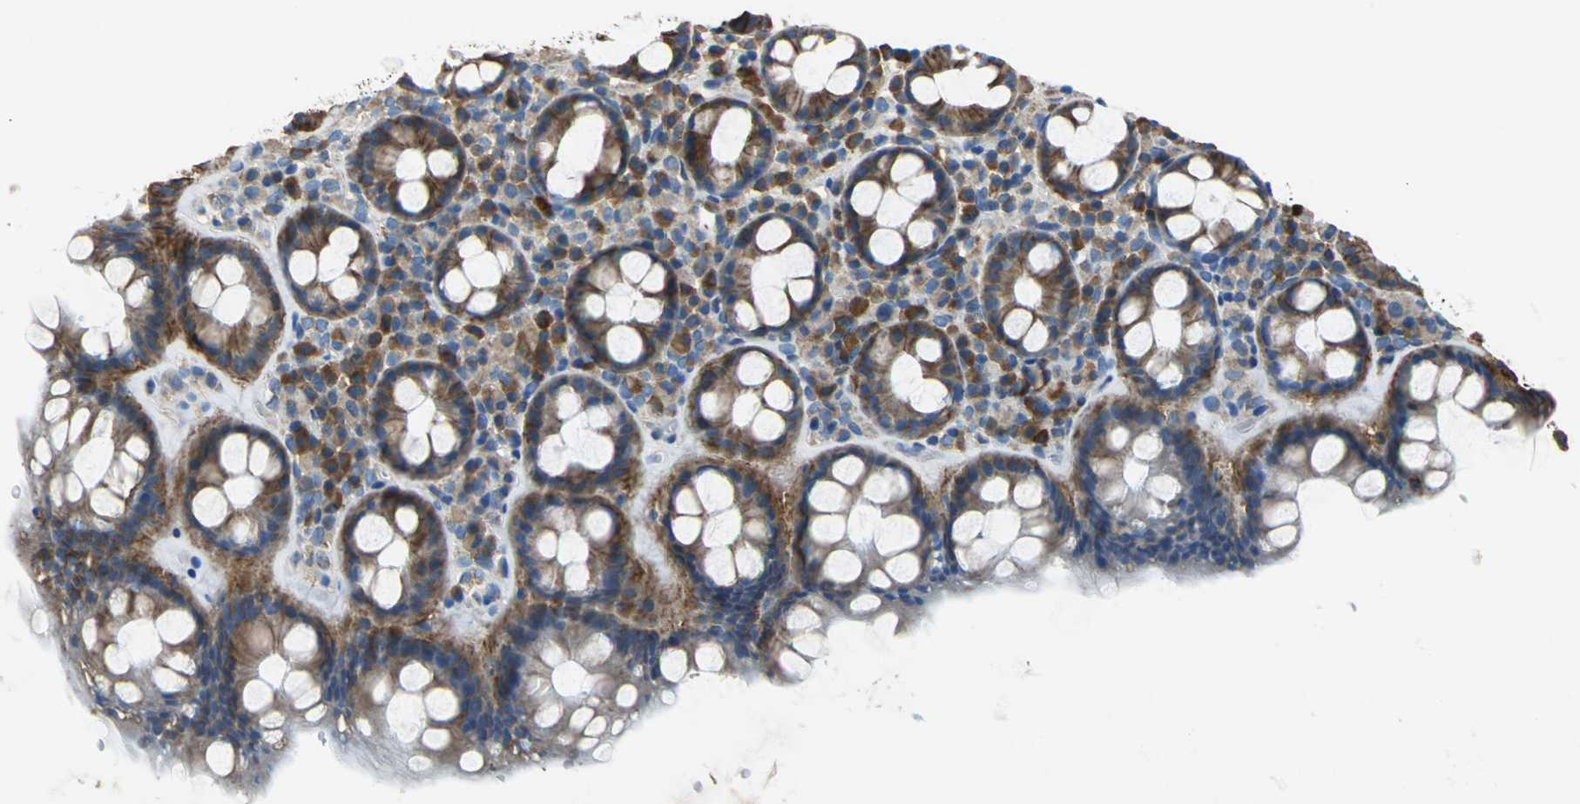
{"staining": {"intensity": "moderate", "quantity": ">75%", "location": "cytoplasmic/membranous"}, "tissue": "rectum", "cell_type": "Glandular cells", "image_type": "normal", "snomed": [{"axis": "morphology", "description": "Normal tissue, NOS"}, {"axis": "topography", "description": "Rectum"}], "caption": "This histopathology image shows benign rectum stained with immunohistochemistry to label a protein in brown. The cytoplasmic/membranous of glandular cells show moderate positivity for the protein. Nuclei are counter-stained blue.", "gene": "HEPH", "patient": {"sex": "male", "age": 92}}